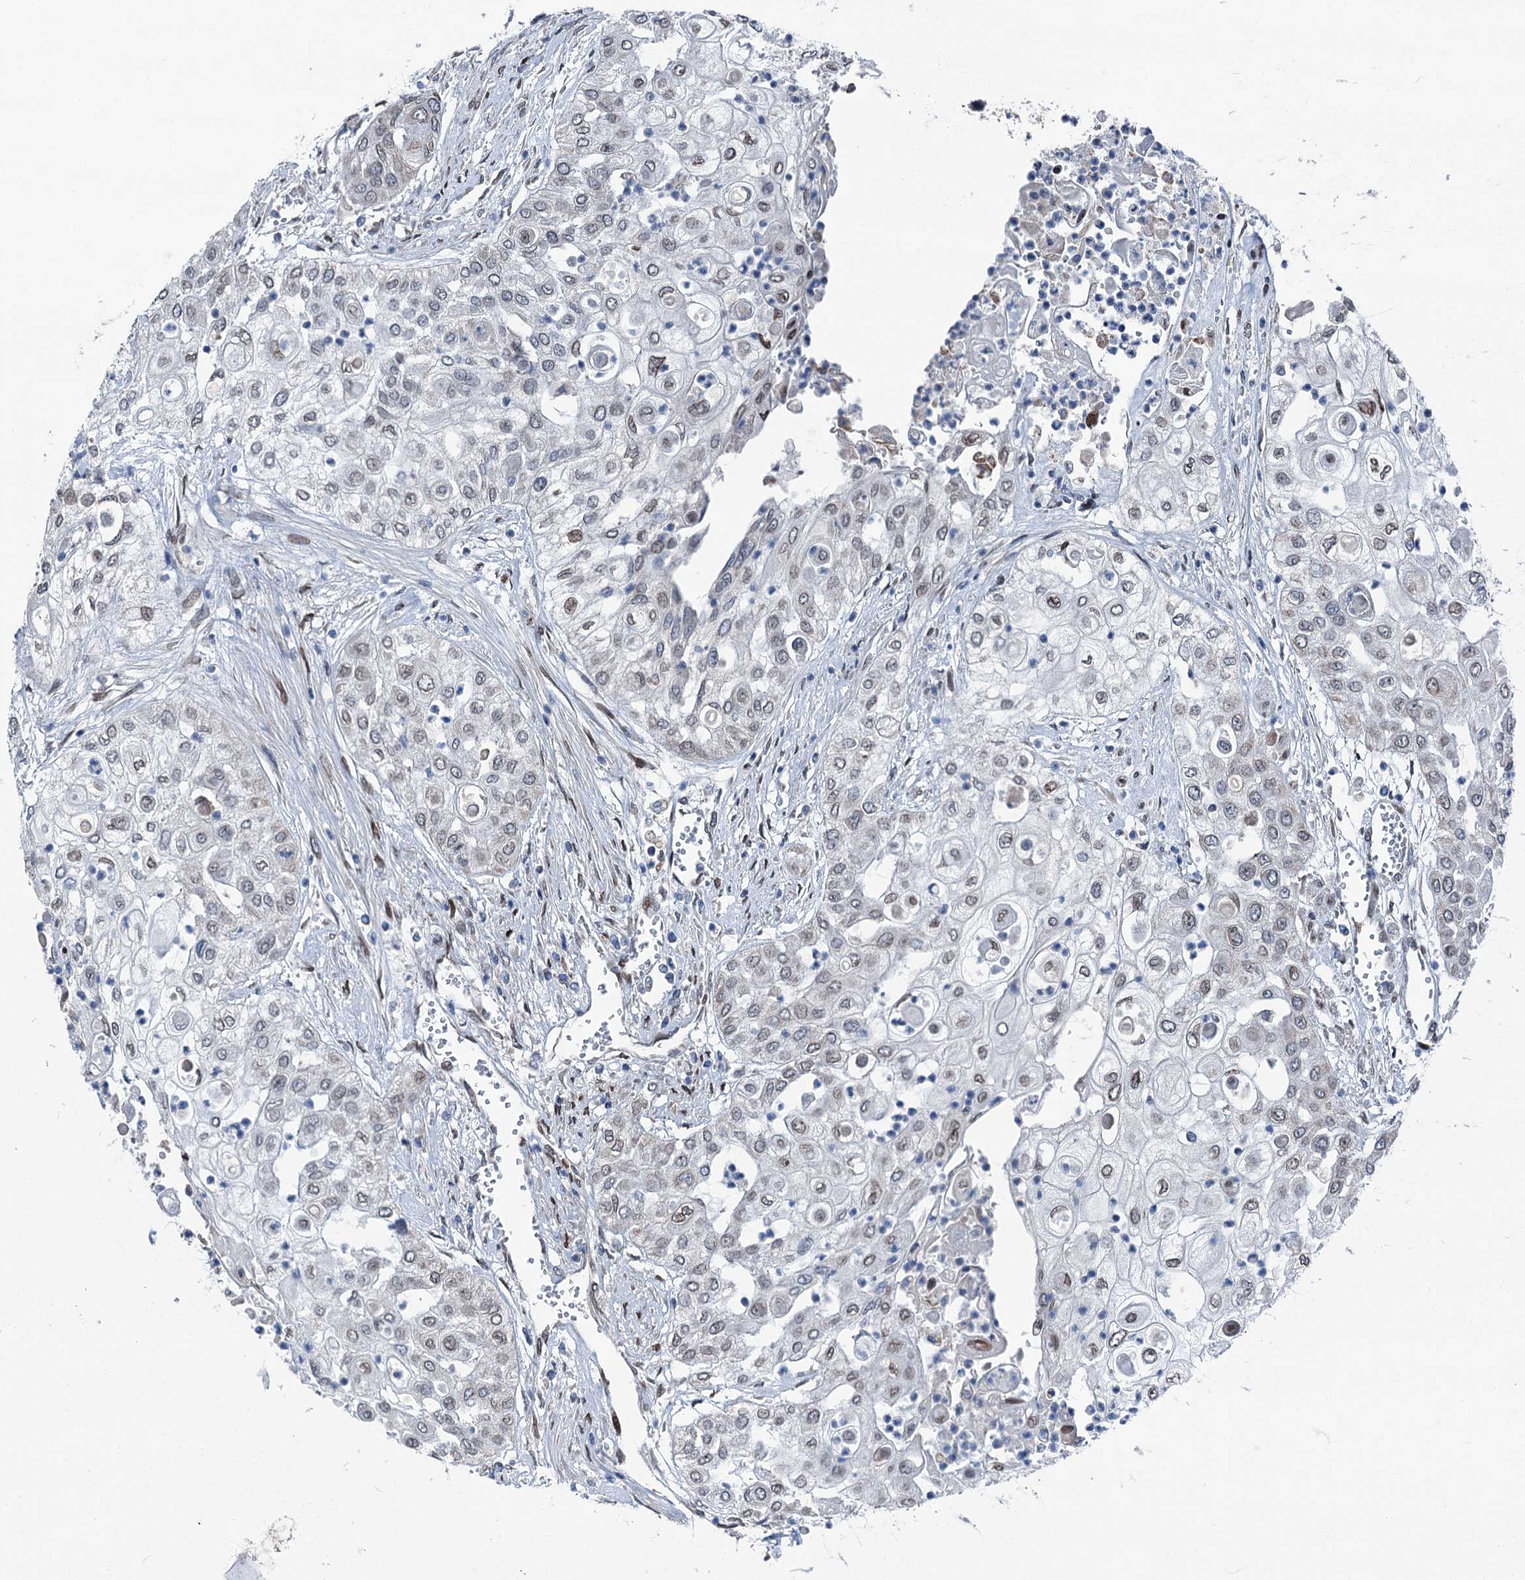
{"staining": {"intensity": "weak", "quantity": "<25%", "location": "nuclear"}, "tissue": "urothelial cancer", "cell_type": "Tumor cells", "image_type": "cancer", "snomed": [{"axis": "morphology", "description": "Urothelial carcinoma, High grade"}, {"axis": "topography", "description": "Urinary bladder"}], "caption": "This is an immunohistochemistry histopathology image of high-grade urothelial carcinoma. There is no expression in tumor cells.", "gene": "MRPL14", "patient": {"sex": "female", "age": 79}}